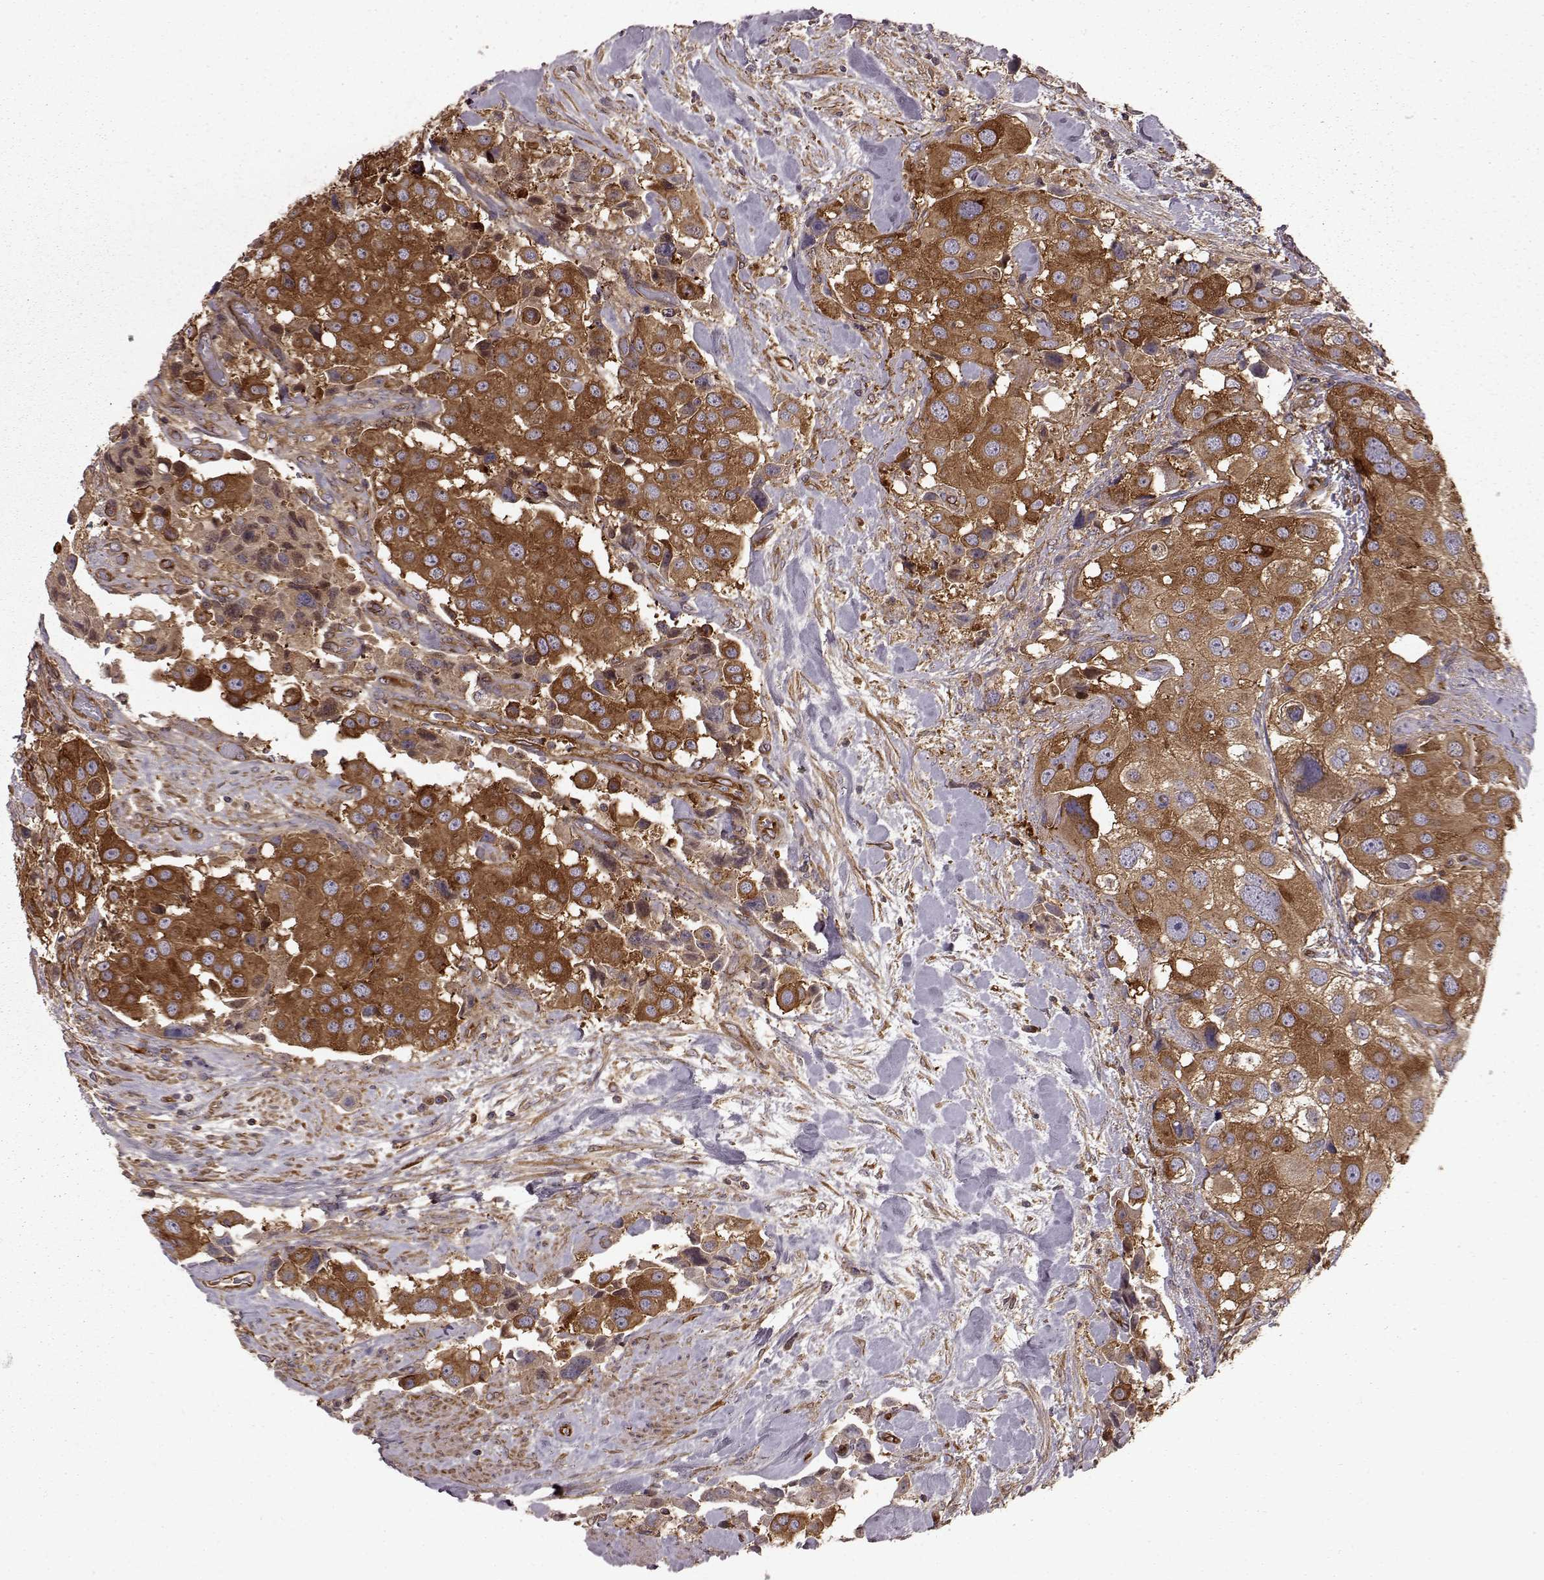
{"staining": {"intensity": "strong", "quantity": ">75%", "location": "cytoplasmic/membranous"}, "tissue": "urothelial cancer", "cell_type": "Tumor cells", "image_type": "cancer", "snomed": [{"axis": "morphology", "description": "Urothelial carcinoma, High grade"}, {"axis": "topography", "description": "Urinary bladder"}], "caption": "IHC staining of urothelial cancer, which shows high levels of strong cytoplasmic/membranous staining in about >75% of tumor cells indicating strong cytoplasmic/membranous protein expression. The staining was performed using DAB (brown) for protein detection and nuclei were counterstained in hematoxylin (blue).", "gene": "RABGAP1", "patient": {"sex": "female", "age": 64}}